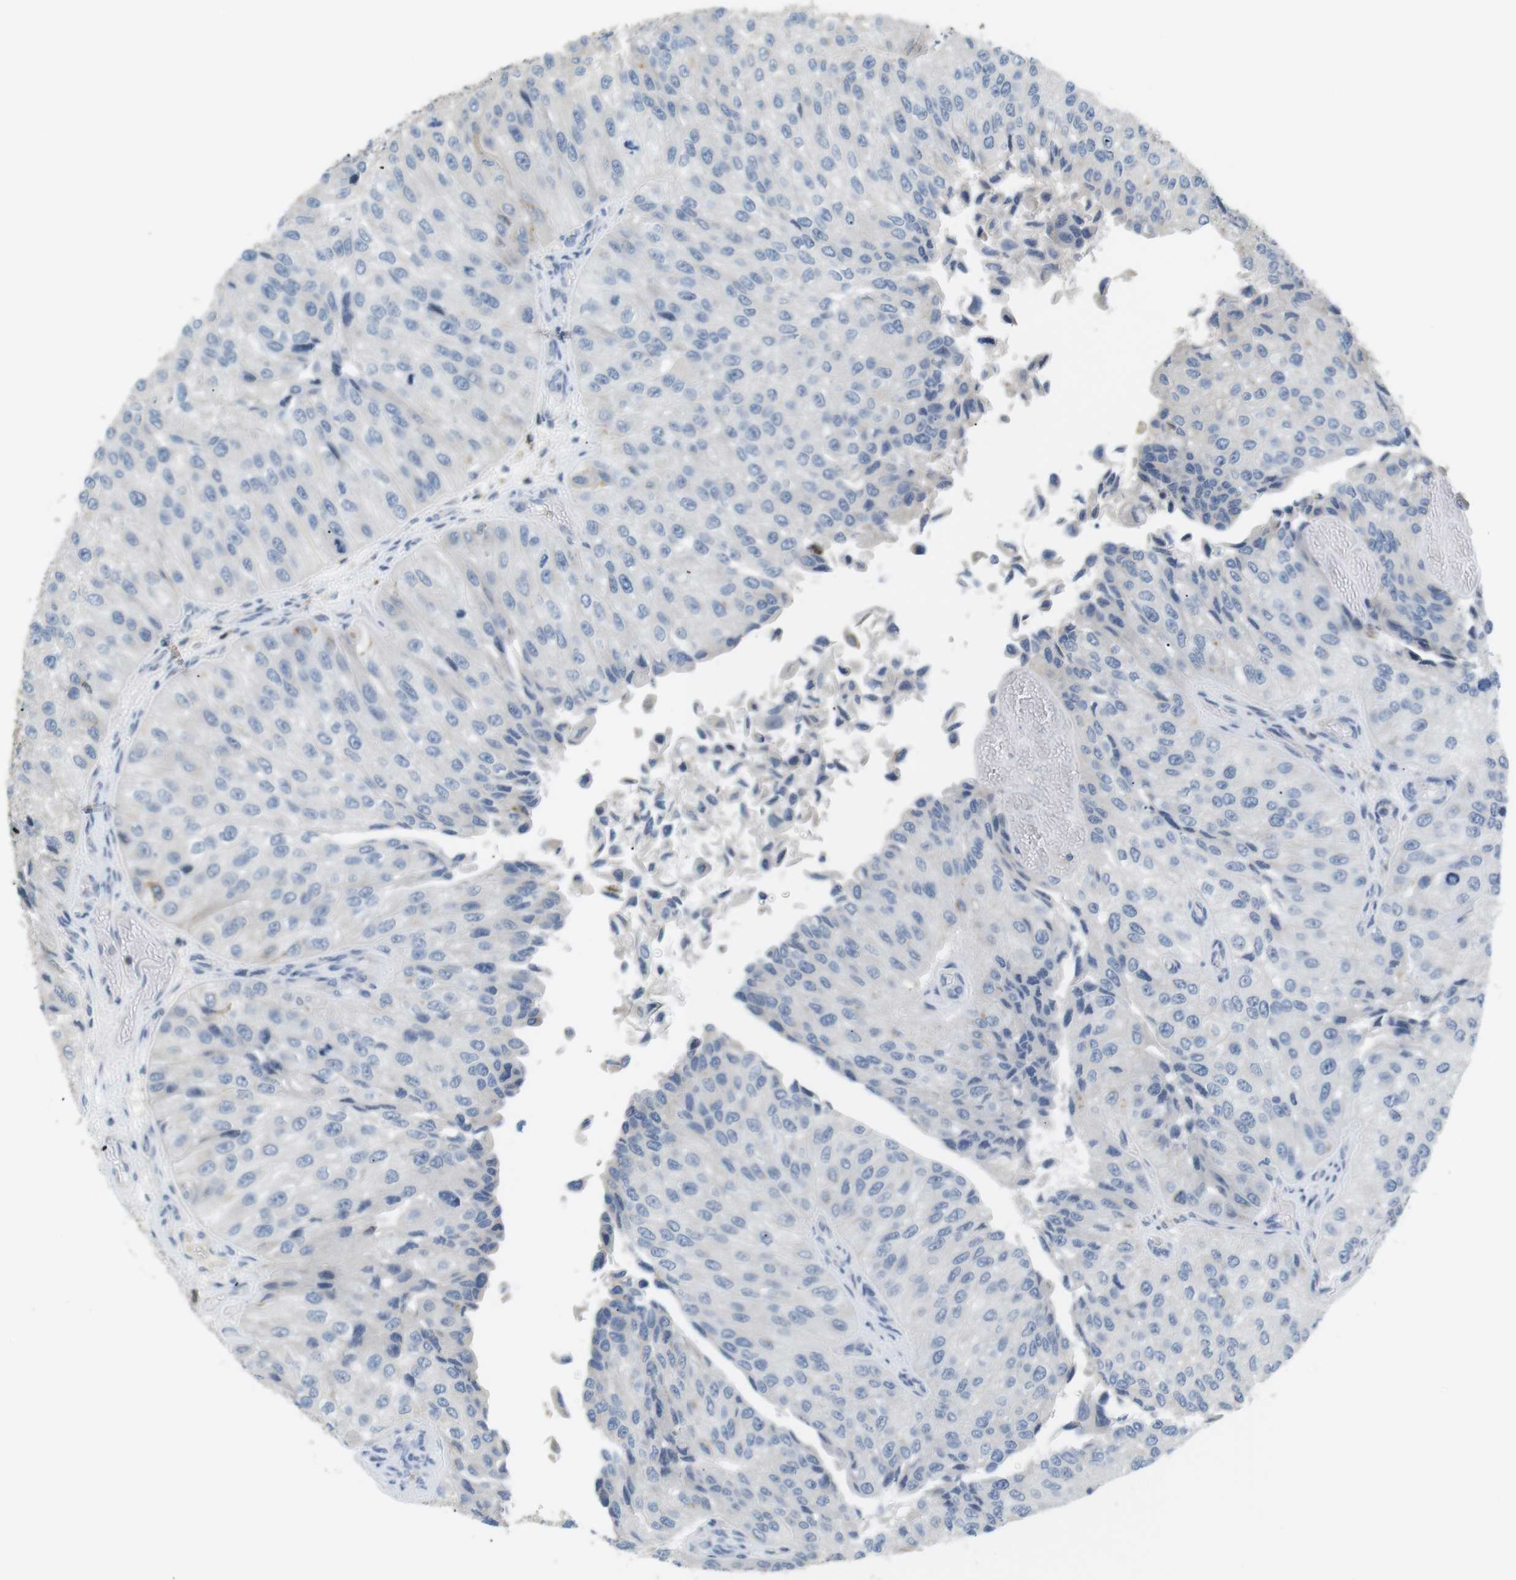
{"staining": {"intensity": "negative", "quantity": "none", "location": "none"}, "tissue": "urothelial cancer", "cell_type": "Tumor cells", "image_type": "cancer", "snomed": [{"axis": "morphology", "description": "Urothelial carcinoma, High grade"}, {"axis": "topography", "description": "Kidney"}, {"axis": "topography", "description": "Urinary bladder"}], "caption": "Protein analysis of urothelial cancer displays no significant staining in tumor cells. Nuclei are stained in blue.", "gene": "CD300E", "patient": {"sex": "male", "age": 77}}